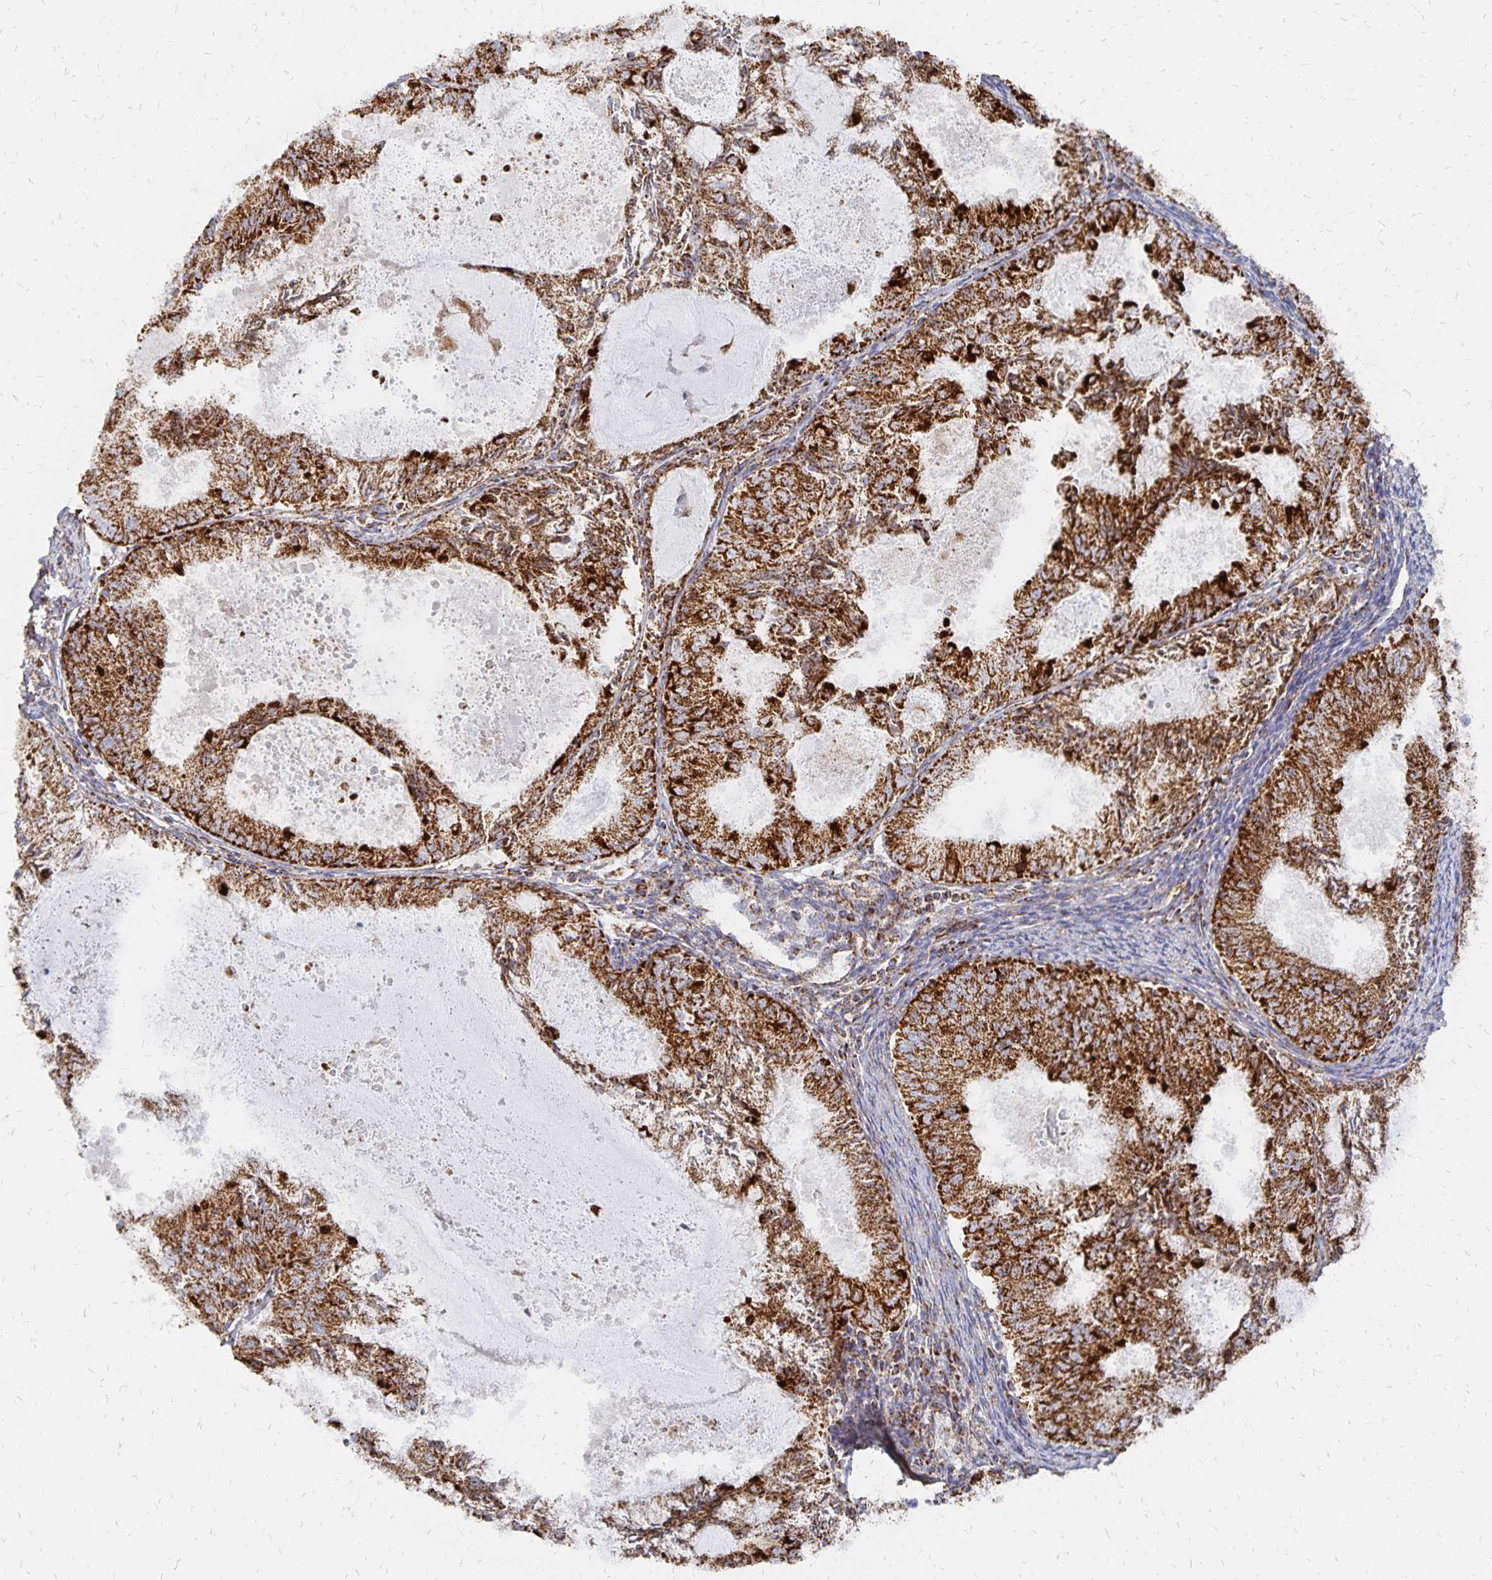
{"staining": {"intensity": "strong", "quantity": ">75%", "location": "cytoplasmic/membranous"}, "tissue": "endometrial cancer", "cell_type": "Tumor cells", "image_type": "cancer", "snomed": [{"axis": "morphology", "description": "Adenocarcinoma, NOS"}, {"axis": "topography", "description": "Endometrium"}], "caption": "Immunohistochemistry (DAB (3,3'-diaminobenzidine)) staining of human endometrial cancer (adenocarcinoma) demonstrates strong cytoplasmic/membranous protein positivity in approximately >75% of tumor cells.", "gene": "STOML2", "patient": {"sex": "female", "age": 57}}